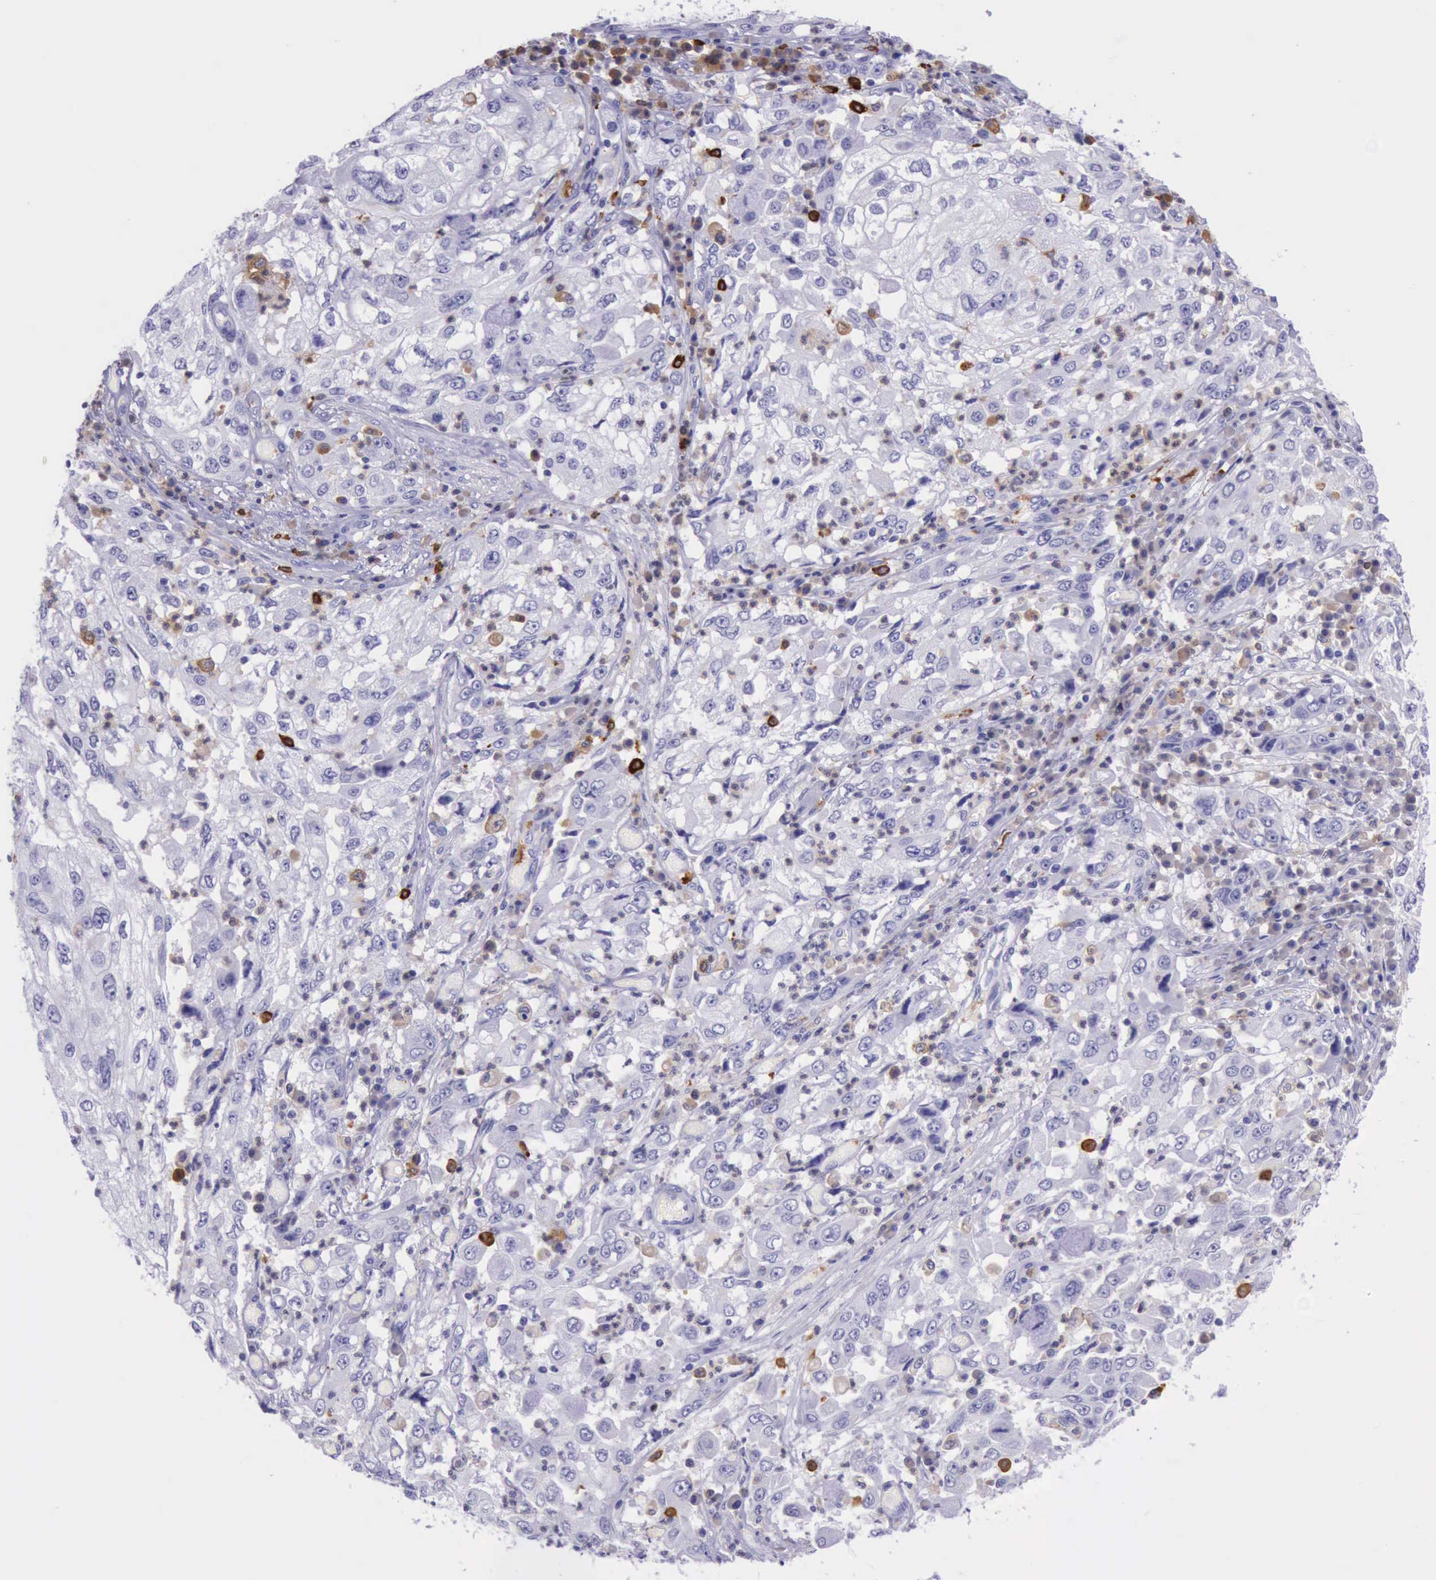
{"staining": {"intensity": "negative", "quantity": "none", "location": "none"}, "tissue": "cervical cancer", "cell_type": "Tumor cells", "image_type": "cancer", "snomed": [{"axis": "morphology", "description": "Squamous cell carcinoma, NOS"}, {"axis": "topography", "description": "Cervix"}], "caption": "Tumor cells show no significant expression in cervical squamous cell carcinoma.", "gene": "BTK", "patient": {"sex": "female", "age": 36}}